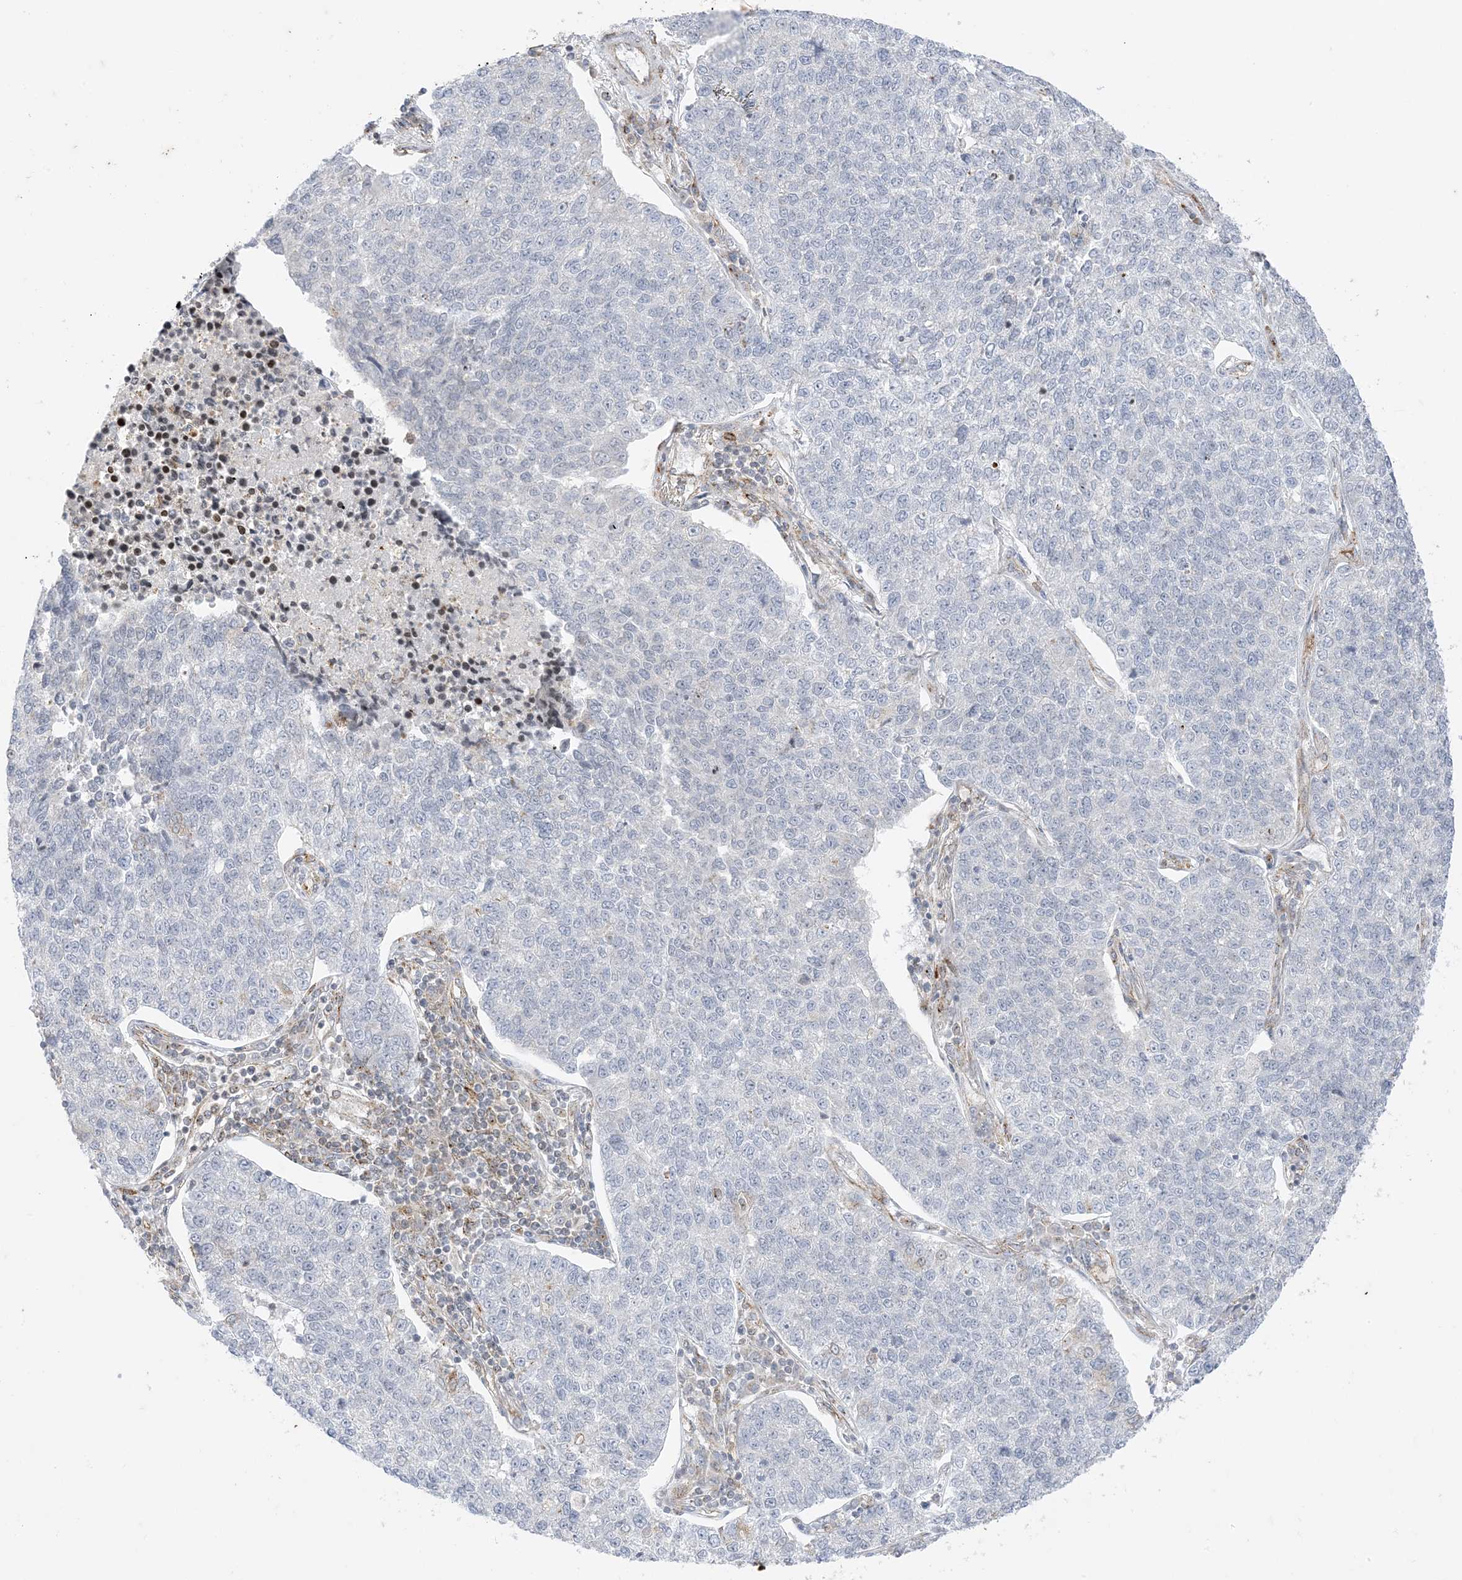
{"staining": {"intensity": "negative", "quantity": "none", "location": "none"}, "tissue": "lung cancer", "cell_type": "Tumor cells", "image_type": "cancer", "snomed": [{"axis": "morphology", "description": "Adenocarcinoma, NOS"}, {"axis": "topography", "description": "Lung"}], "caption": "Human lung adenocarcinoma stained for a protein using immunohistochemistry exhibits no expression in tumor cells.", "gene": "RAC1", "patient": {"sex": "male", "age": 49}}